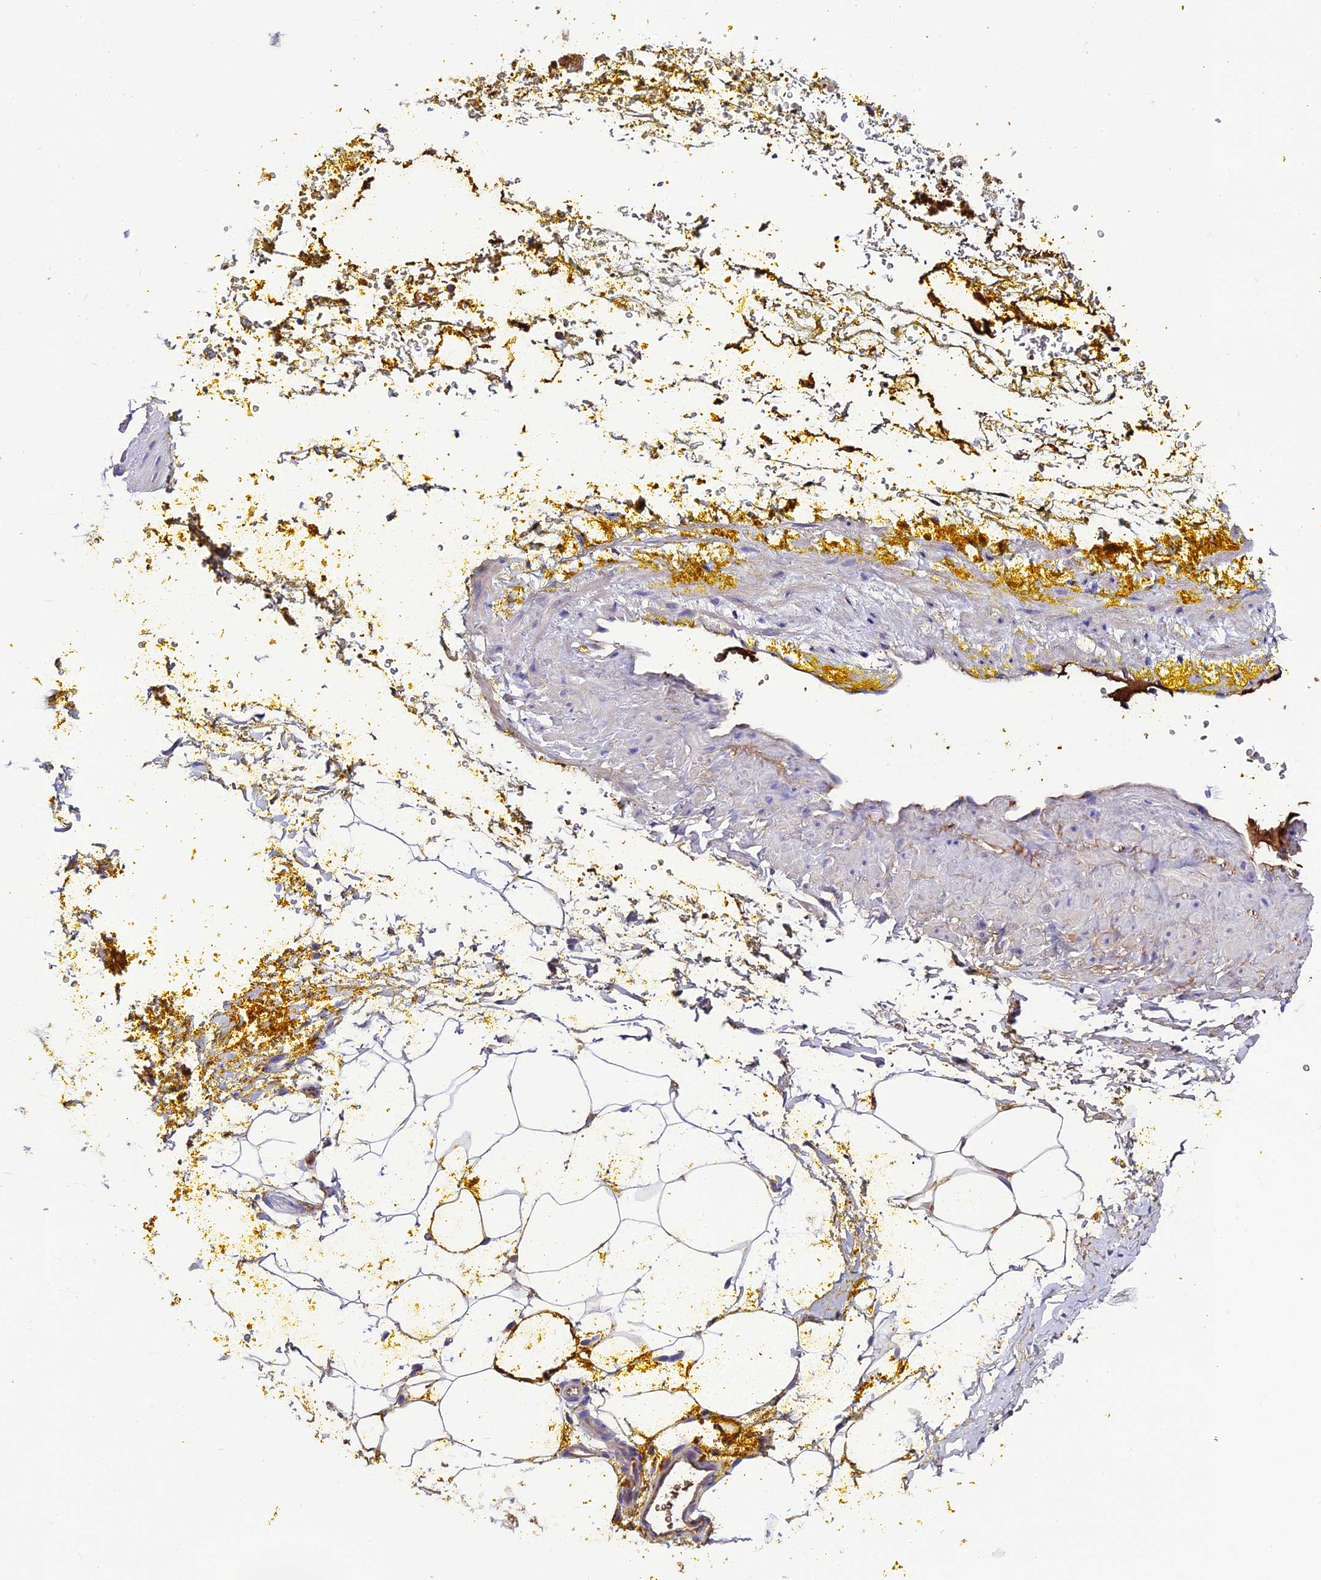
{"staining": {"intensity": "negative", "quantity": "none", "location": "none"}, "tissue": "adipose tissue", "cell_type": "Adipocytes", "image_type": "normal", "snomed": [{"axis": "morphology", "description": "Normal tissue, NOS"}, {"axis": "morphology", "description": "Adenocarcinoma, Low grade"}, {"axis": "topography", "description": "Prostate"}, {"axis": "topography", "description": "Peripheral nerve tissue"}], "caption": "This is a photomicrograph of immunohistochemistry (IHC) staining of unremarkable adipose tissue, which shows no expression in adipocytes. (DAB immunohistochemistry (IHC) with hematoxylin counter stain).", "gene": "TCP11L2", "patient": {"sex": "male", "age": 63}}